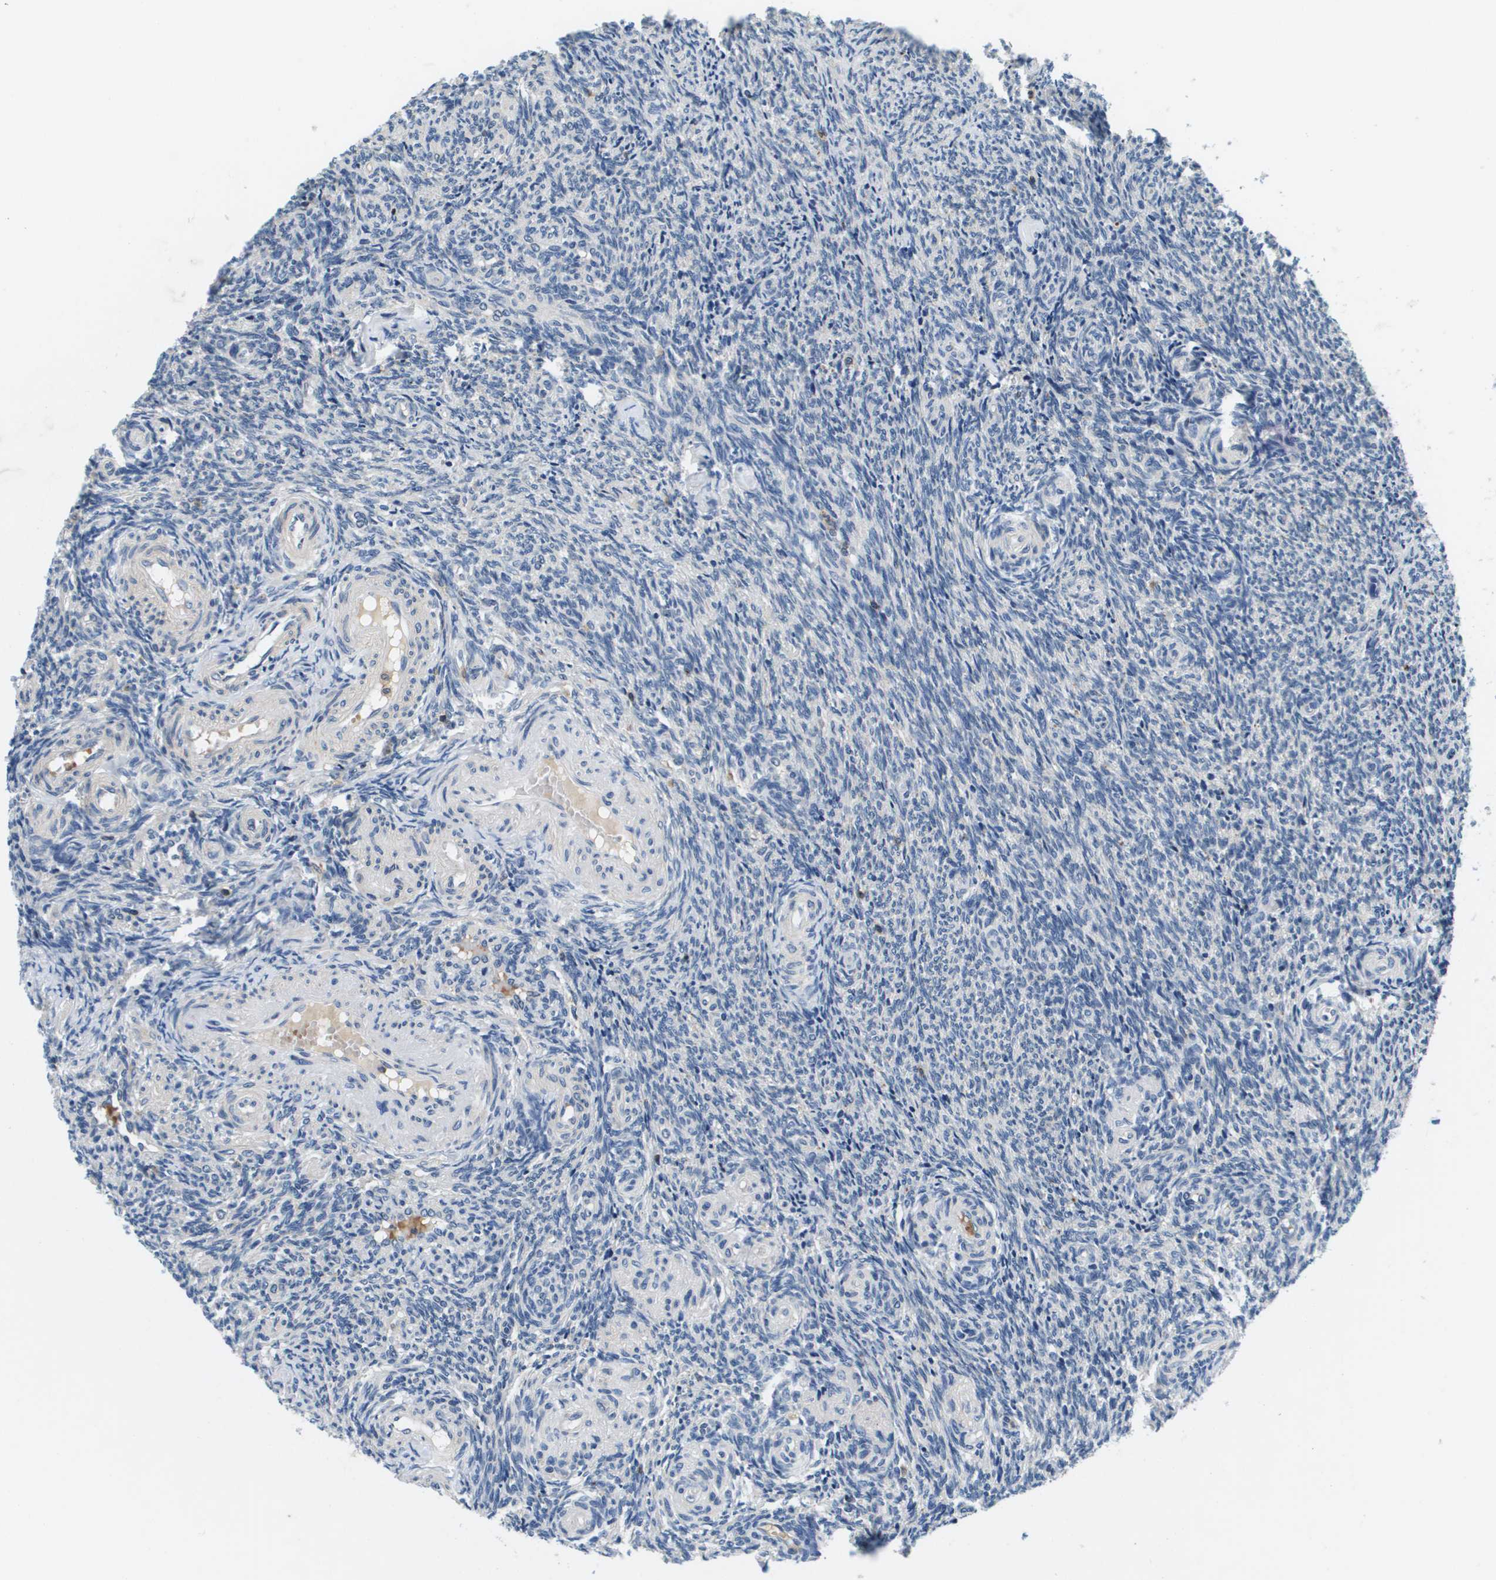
{"staining": {"intensity": "negative", "quantity": "none", "location": "none"}, "tissue": "ovary", "cell_type": "Ovarian stroma cells", "image_type": "normal", "snomed": [{"axis": "morphology", "description": "Normal tissue, NOS"}, {"axis": "topography", "description": "Ovary"}], "caption": "Immunohistochemistry of benign human ovary displays no staining in ovarian stroma cells. (DAB immunohistochemistry (IHC), high magnification).", "gene": "KCNQ5", "patient": {"sex": "female", "age": 41}}